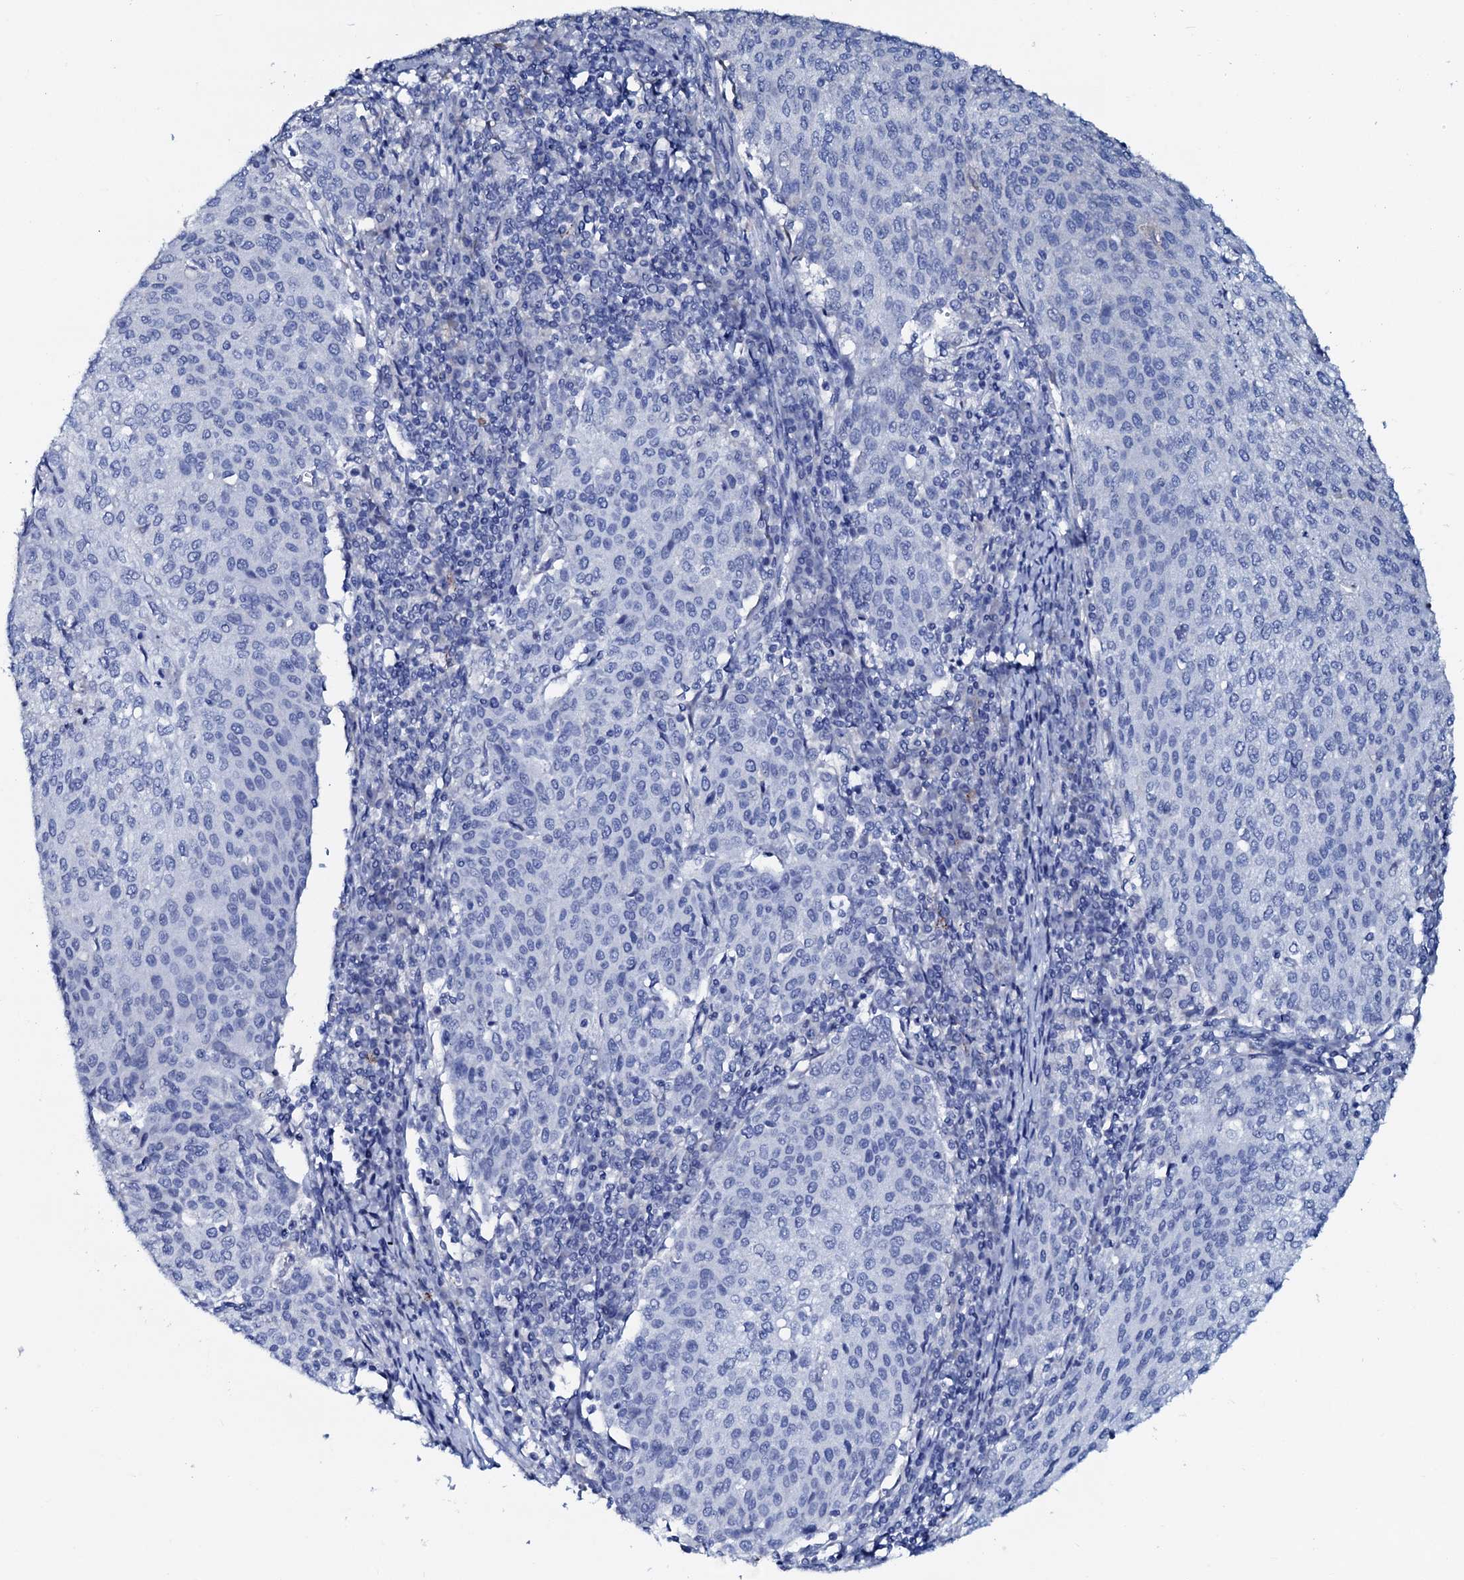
{"staining": {"intensity": "negative", "quantity": "none", "location": "none"}, "tissue": "cervical cancer", "cell_type": "Tumor cells", "image_type": "cancer", "snomed": [{"axis": "morphology", "description": "Squamous cell carcinoma, NOS"}, {"axis": "topography", "description": "Cervix"}], "caption": "DAB (3,3'-diaminobenzidine) immunohistochemical staining of human cervical cancer shows no significant expression in tumor cells. Brightfield microscopy of IHC stained with DAB (3,3'-diaminobenzidine) (brown) and hematoxylin (blue), captured at high magnification.", "gene": "AMER2", "patient": {"sex": "female", "age": 46}}